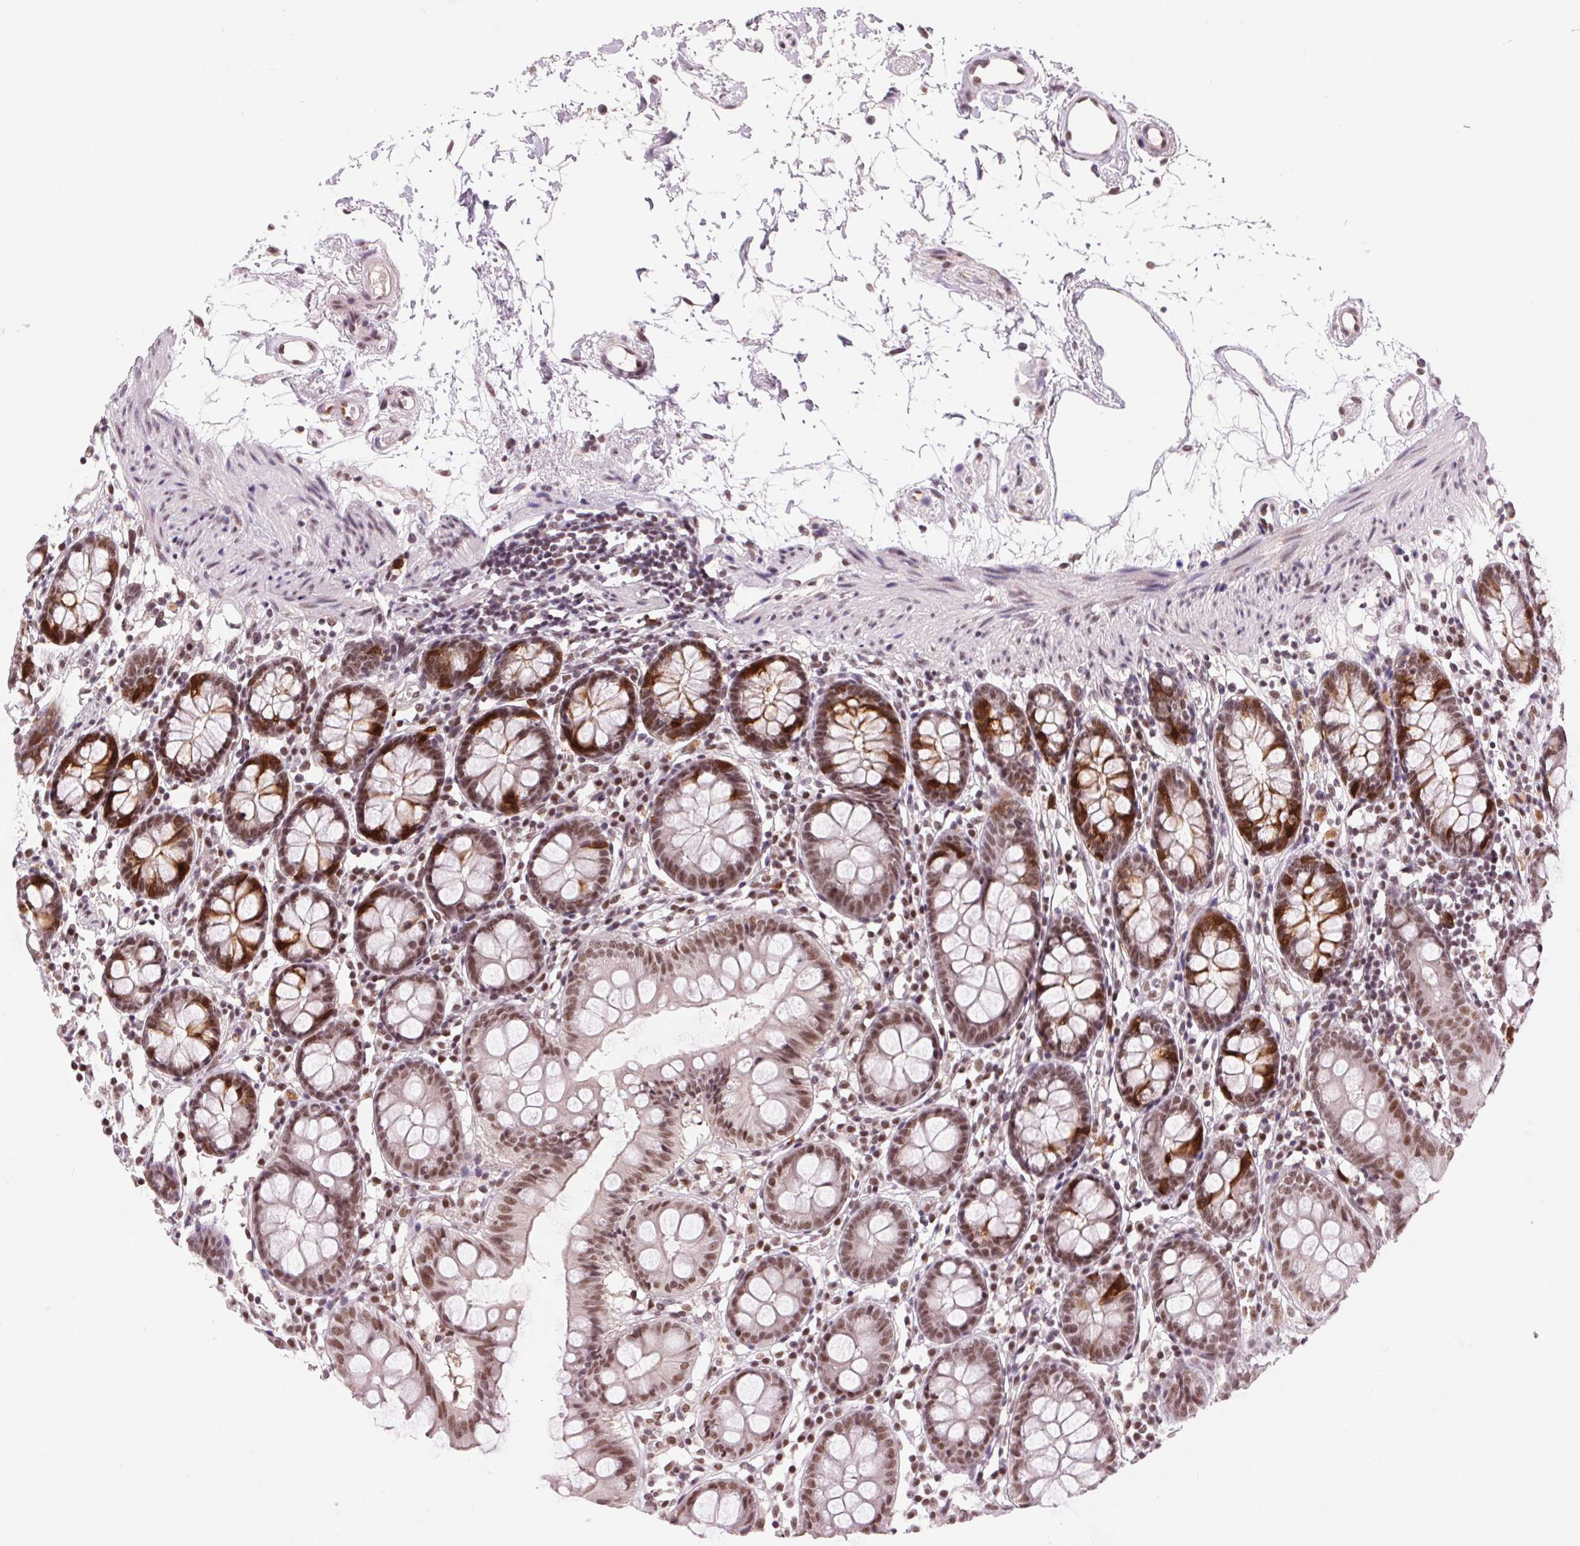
{"staining": {"intensity": "negative", "quantity": "none", "location": "none"}, "tissue": "colon", "cell_type": "Endothelial cells", "image_type": "normal", "snomed": [{"axis": "morphology", "description": "Normal tissue, NOS"}, {"axis": "topography", "description": "Colon"}], "caption": "DAB immunohistochemical staining of normal colon reveals no significant expression in endothelial cells.", "gene": "CD2BP2", "patient": {"sex": "female", "age": 84}}